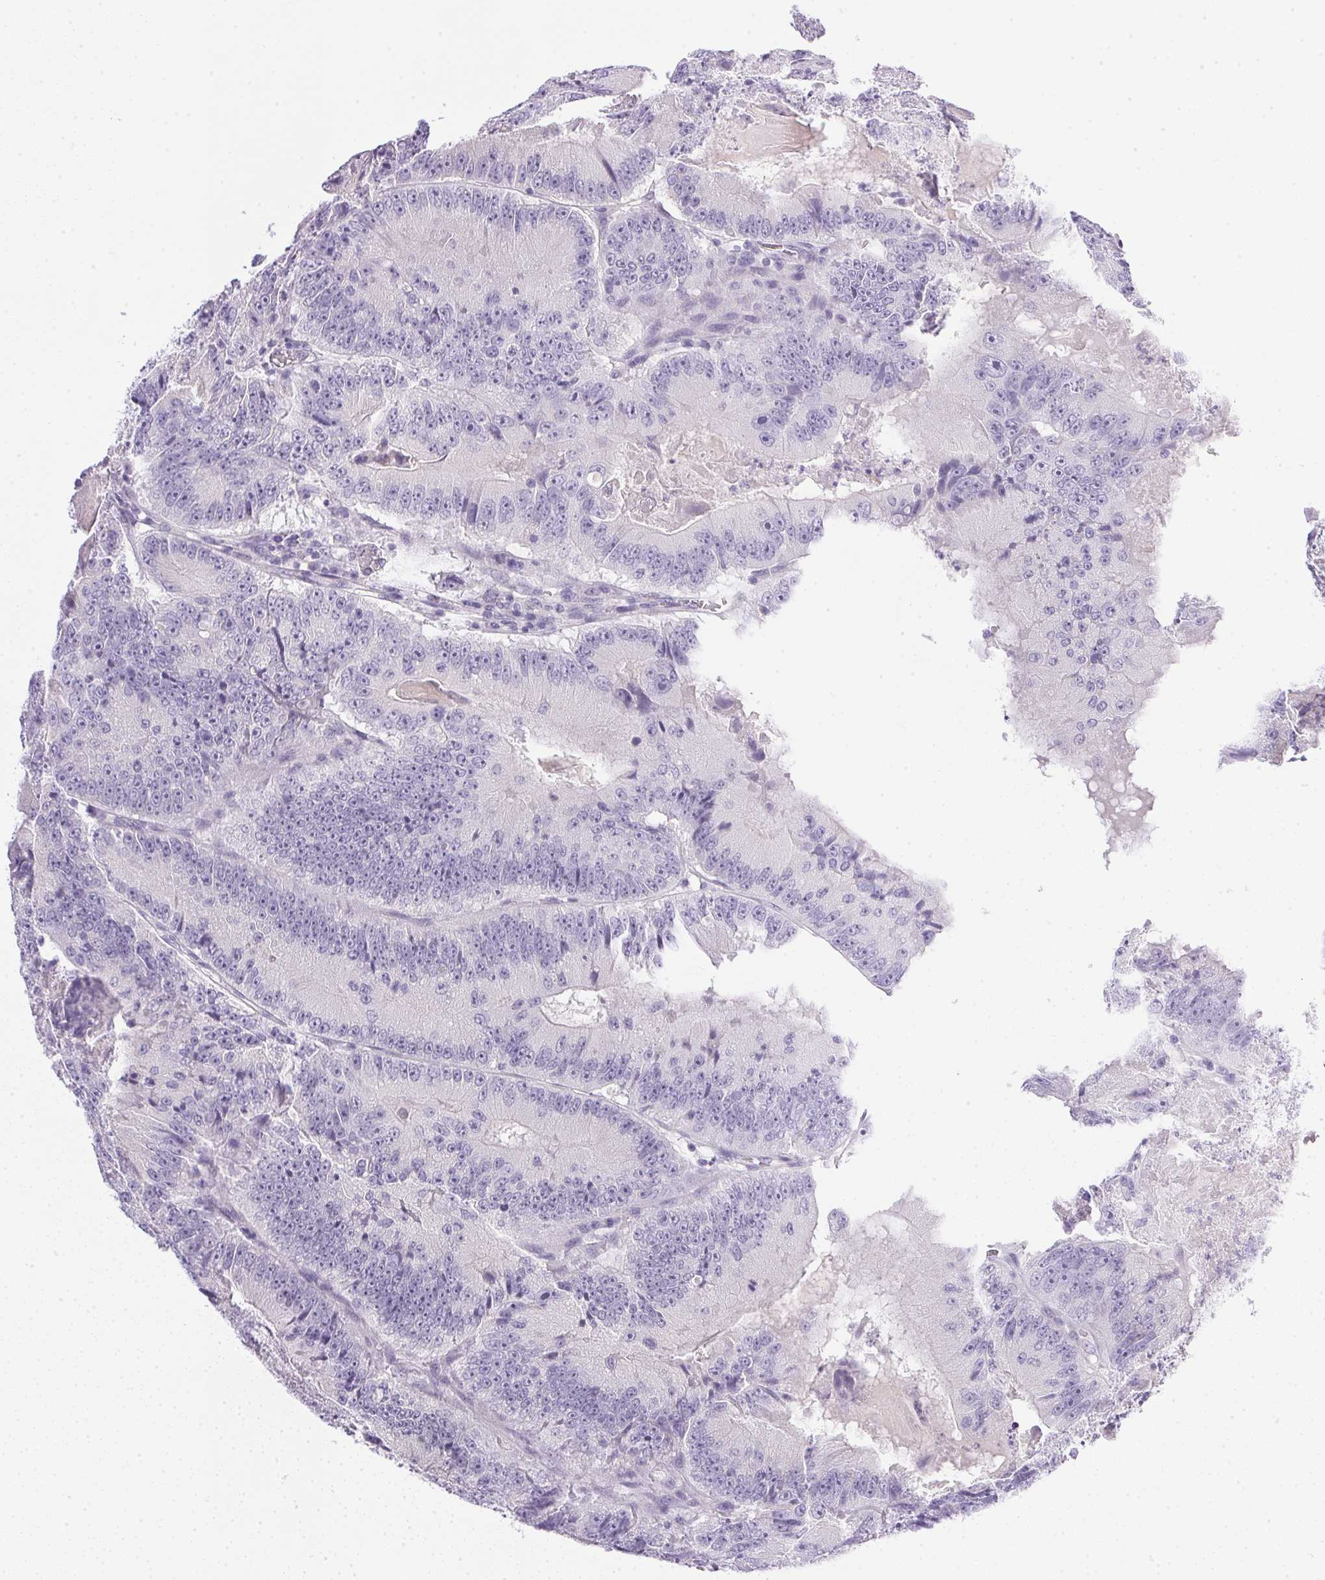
{"staining": {"intensity": "negative", "quantity": "none", "location": "none"}, "tissue": "colorectal cancer", "cell_type": "Tumor cells", "image_type": "cancer", "snomed": [{"axis": "morphology", "description": "Adenocarcinoma, NOS"}, {"axis": "topography", "description": "Colon"}], "caption": "Human colorectal cancer (adenocarcinoma) stained for a protein using immunohistochemistry (IHC) demonstrates no positivity in tumor cells.", "gene": "ATP6V0A4", "patient": {"sex": "female", "age": 86}}